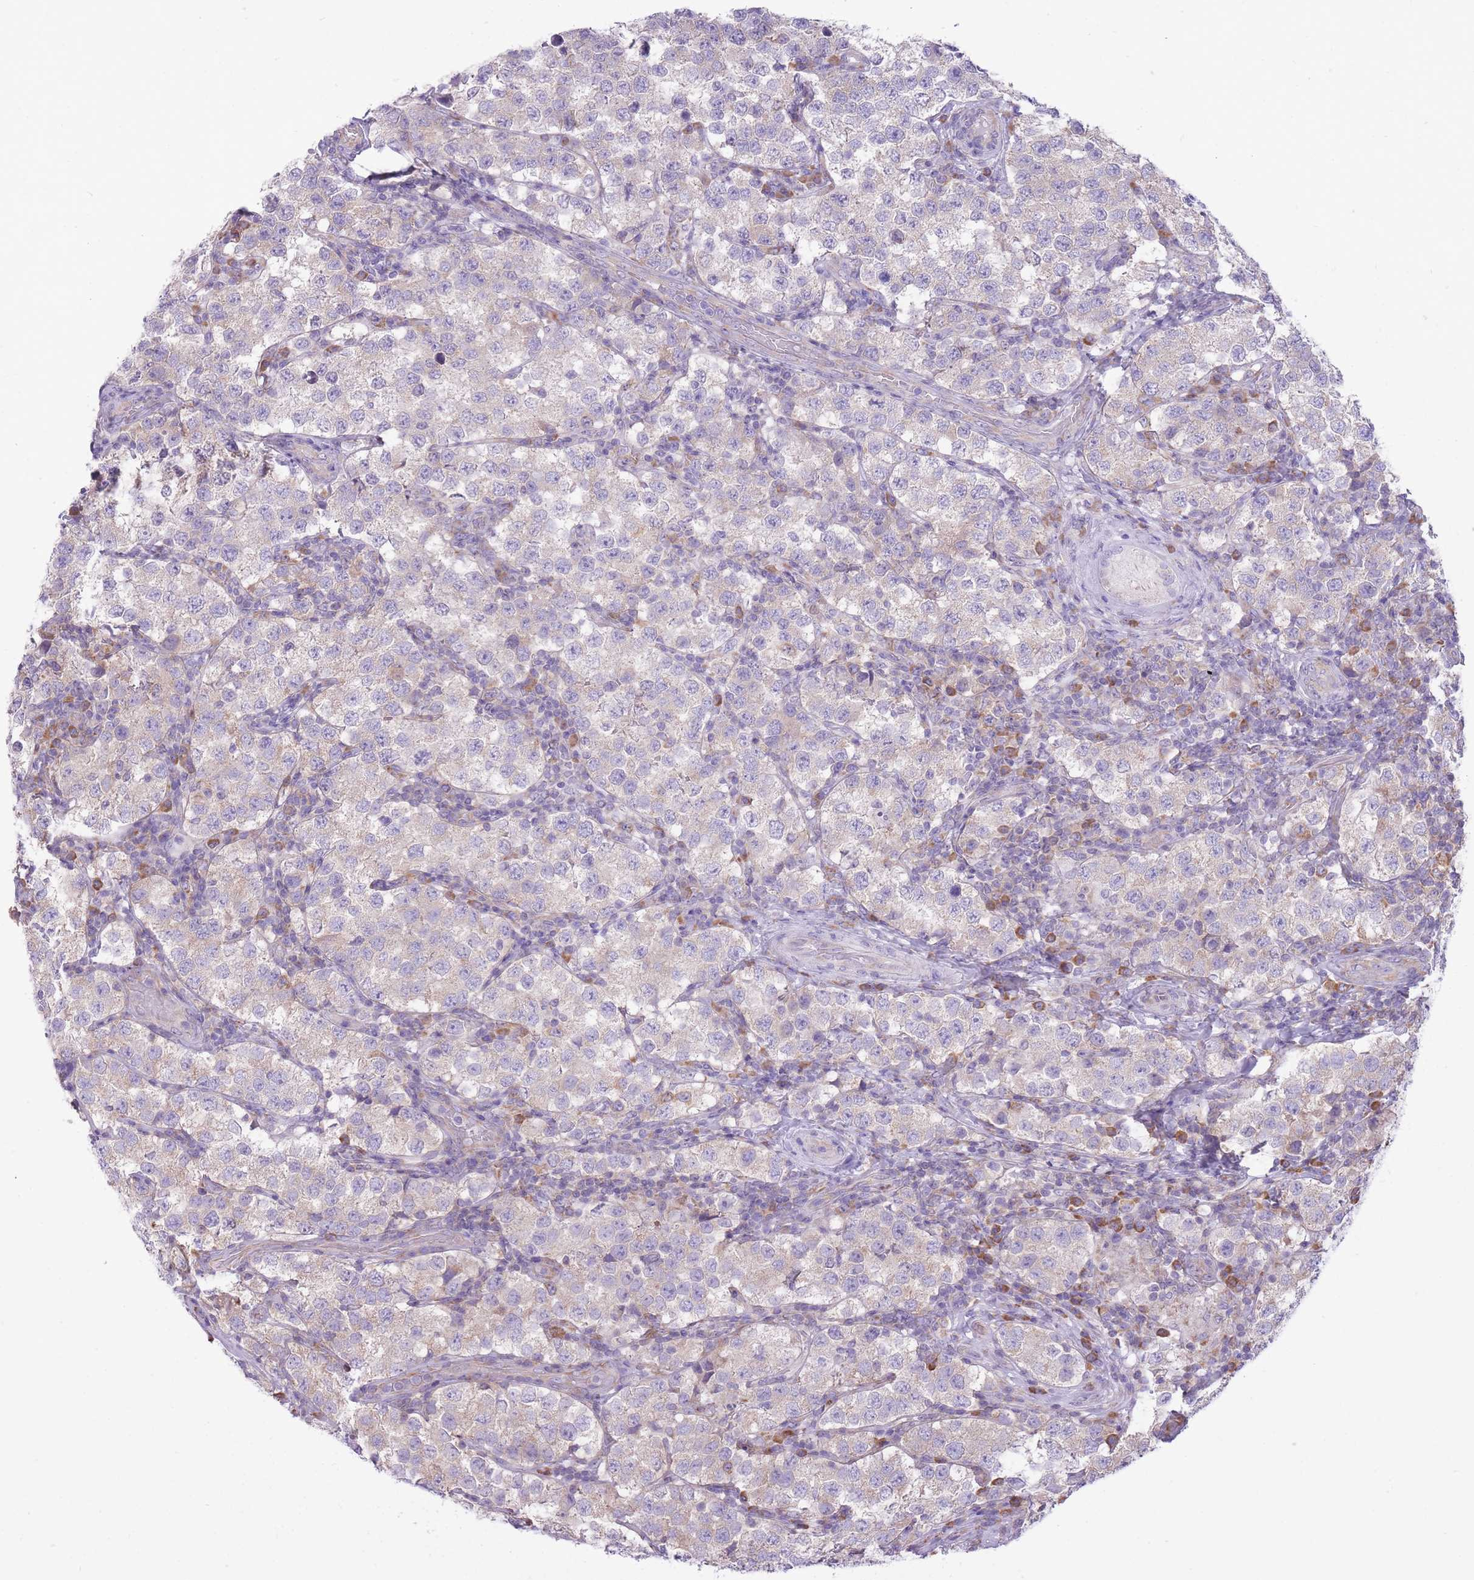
{"staining": {"intensity": "weak", "quantity": "<25%", "location": "cytoplasmic/membranous"}, "tissue": "testis cancer", "cell_type": "Tumor cells", "image_type": "cancer", "snomed": [{"axis": "morphology", "description": "Seminoma, NOS"}, {"axis": "topography", "description": "Testis"}], "caption": "This image is of seminoma (testis) stained with immunohistochemistry (IHC) to label a protein in brown with the nuclei are counter-stained blue. There is no positivity in tumor cells. The staining is performed using DAB brown chromogen with nuclei counter-stained in using hematoxylin.", "gene": "ZNF501", "patient": {"sex": "male", "age": 34}}